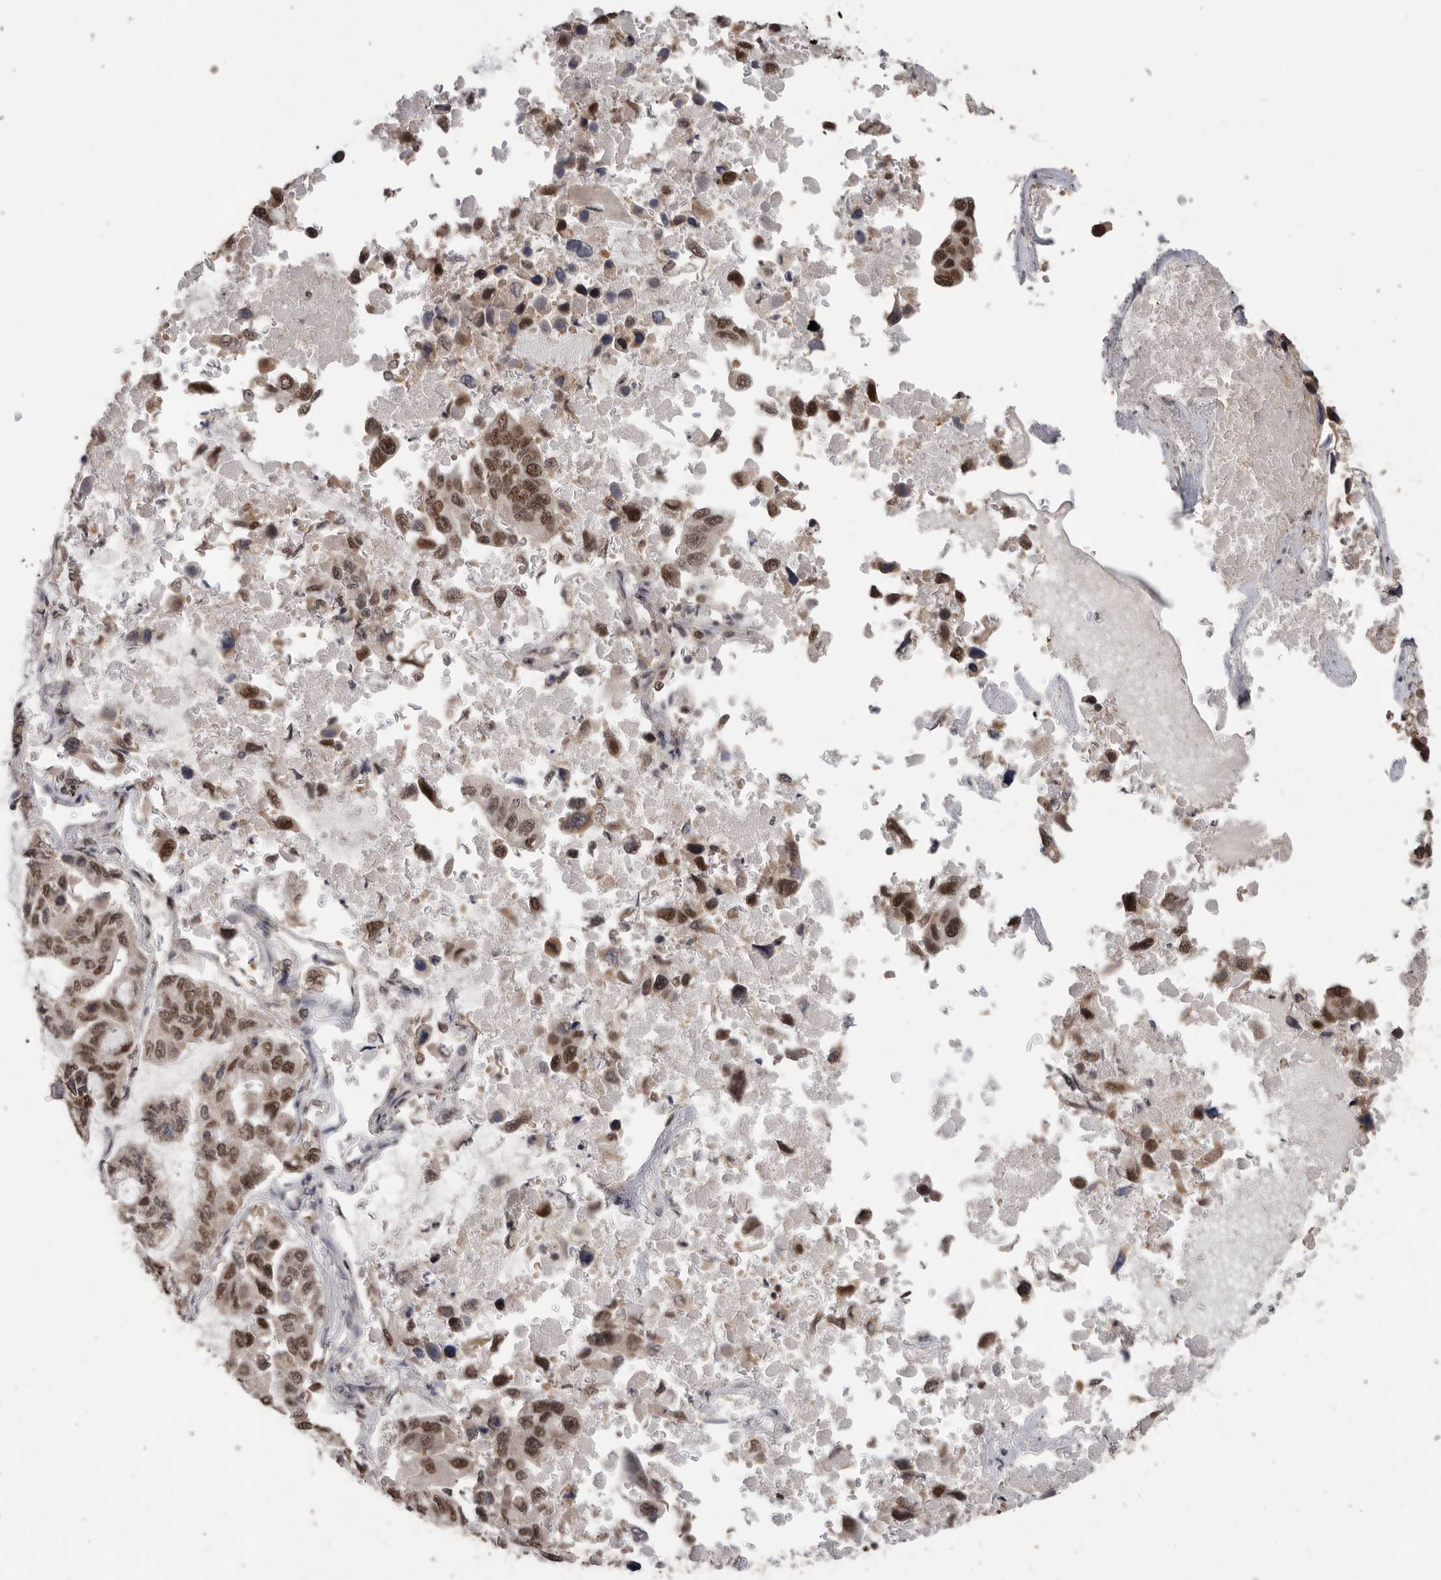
{"staining": {"intensity": "moderate", "quantity": ">75%", "location": "nuclear"}, "tissue": "lung cancer", "cell_type": "Tumor cells", "image_type": "cancer", "snomed": [{"axis": "morphology", "description": "Adenocarcinoma, NOS"}, {"axis": "topography", "description": "Lung"}], "caption": "Immunohistochemical staining of lung adenocarcinoma shows medium levels of moderate nuclear protein expression in approximately >75% of tumor cells.", "gene": "PPP1R10", "patient": {"sex": "male", "age": 64}}